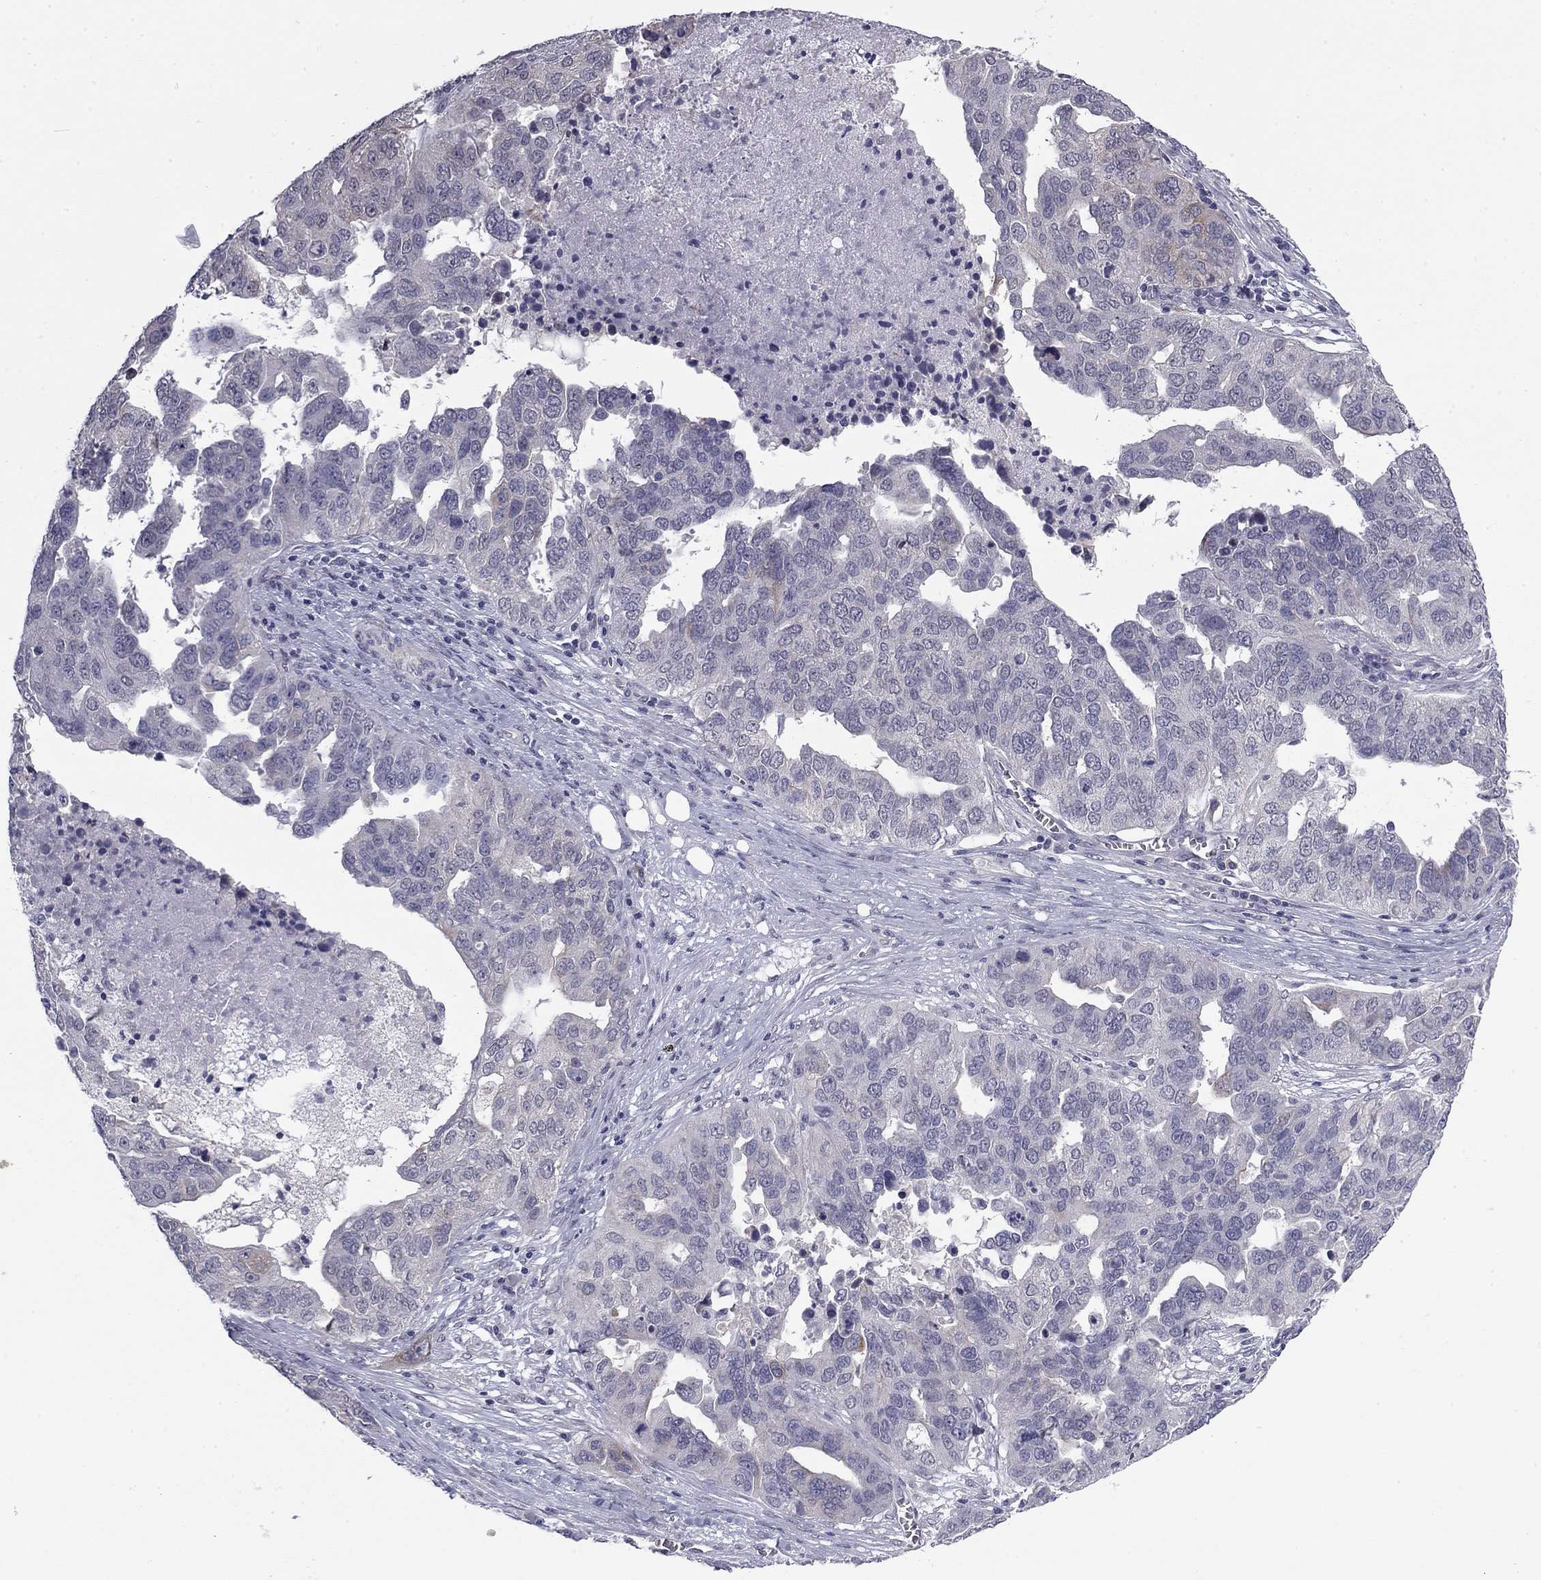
{"staining": {"intensity": "weak", "quantity": "<25%", "location": "cytoplasmic/membranous"}, "tissue": "ovarian cancer", "cell_type": "Tumor cells", "image_type": "cancer", "snomed": [{"axis": "morphology", "description": "Carcinoma, endometroid"}, {"axis": "topography", "description": "Soft tissue"}, {"axis": "topography", "description": "Ovary"}], "caption": "High power microscopy micrograph of an IHC photomicrograph of ovarian endometroid carcinoma, revealing no significant expression in tumor cells.", "gene": "PRRT2", "patient": {"sex": "female", "age": 52}}